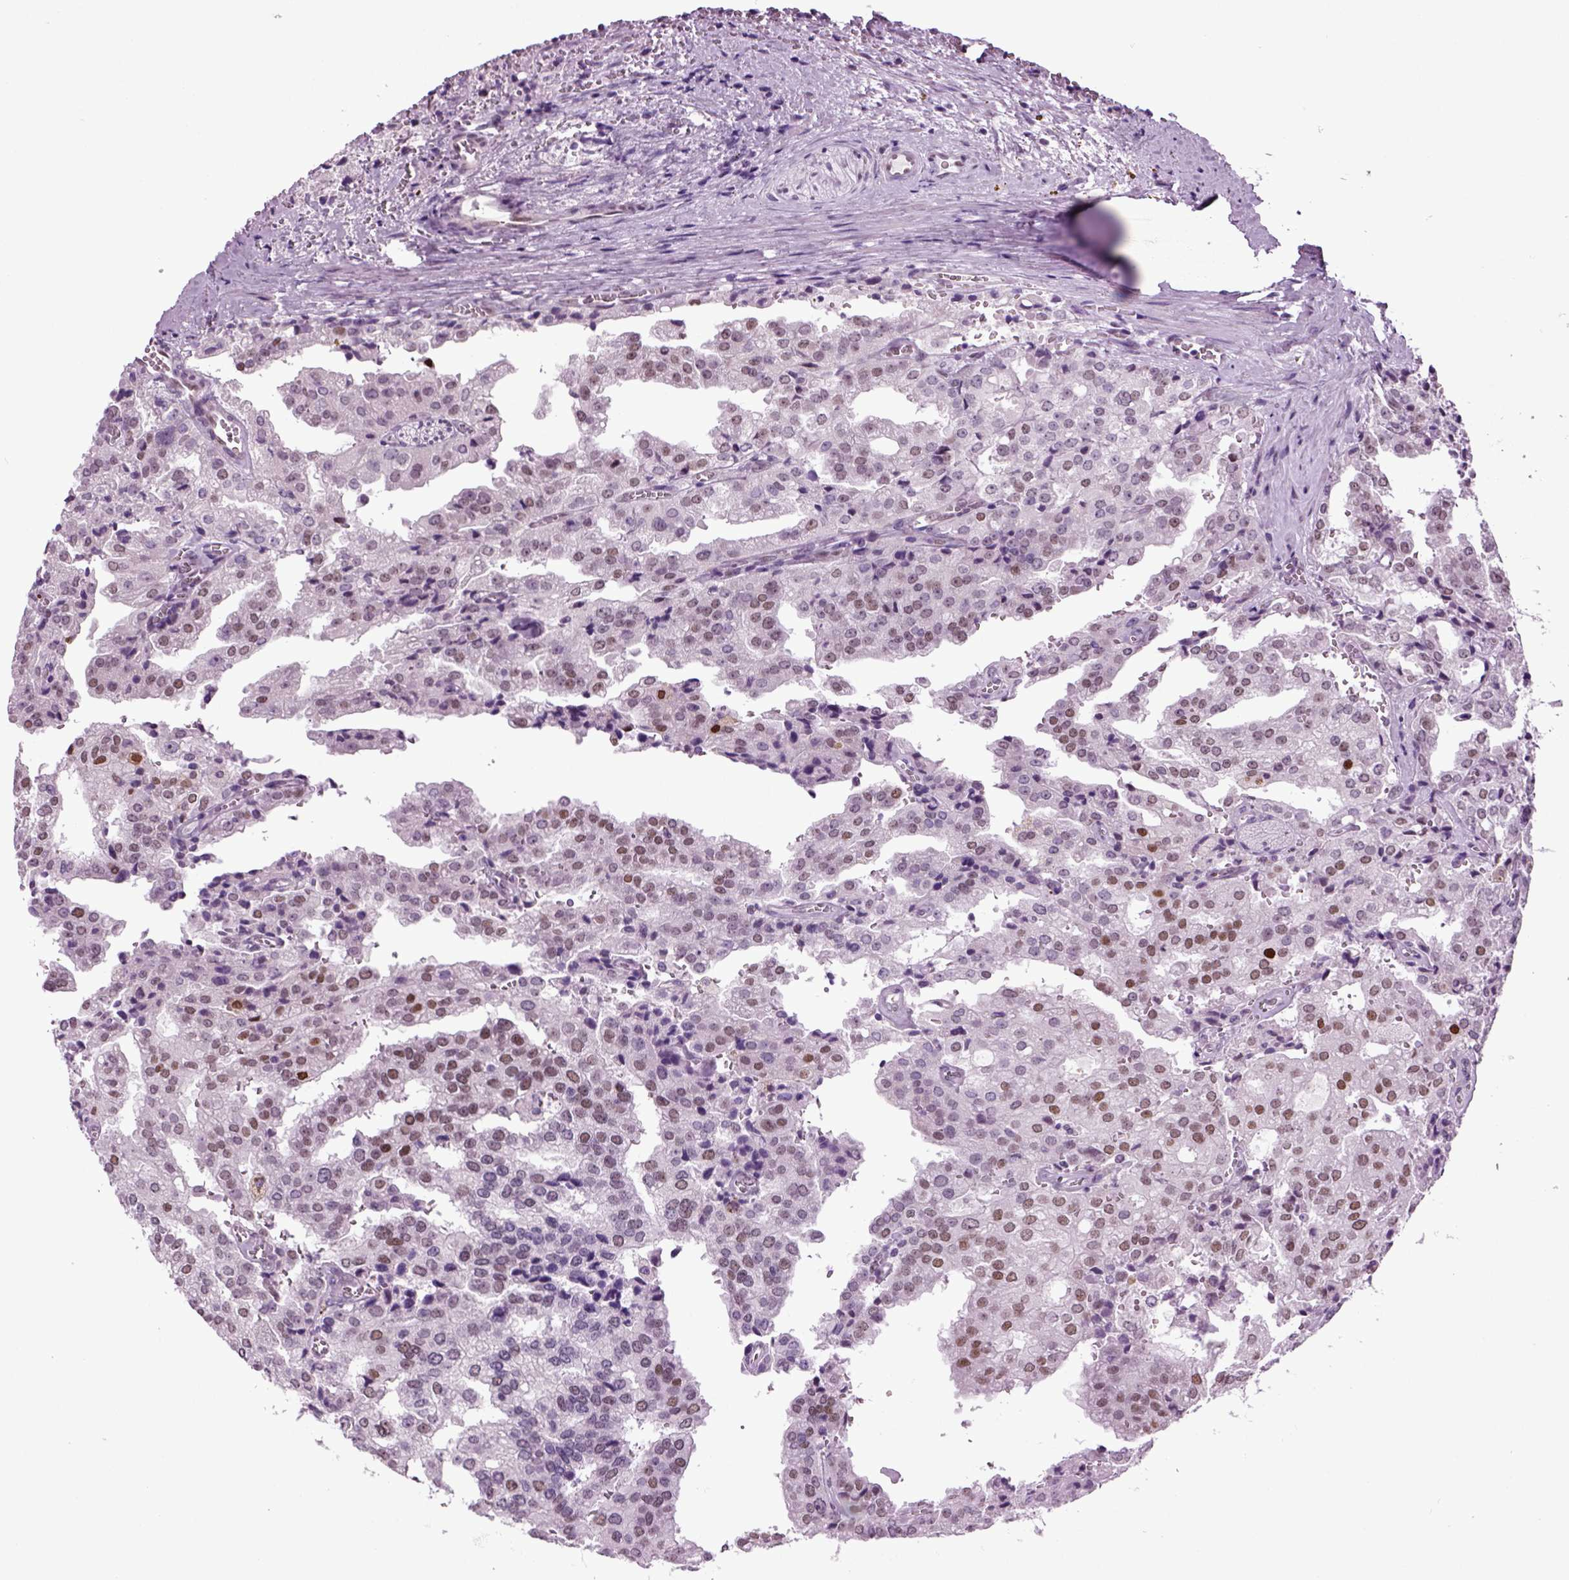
{"staining": {"intensity": "moderate", "quantity": "<25%", "location": "nuclear"}, "tissue": "prostate cancer", "cell_type": "Tumor cells", "image_type": "cancer", "snomed": [{"axis": "morphology", "description": "Adenocarcinoma, High grade"}, {"axis": "topography", "description": "Prostate"}], "caption": "Immunohistochemistry (IHC) photomicrograph of neoplastic tissue: adenocarcinoma (high-grade) (prostate) stained using immunohistochemistry reveals low levels of moderate protein expression localized specifically in the nuclear of tumor cells, appearing as a nuclear brown color.", "gene": "RFX3", "patient": {"sex": "male", "age": 68}}